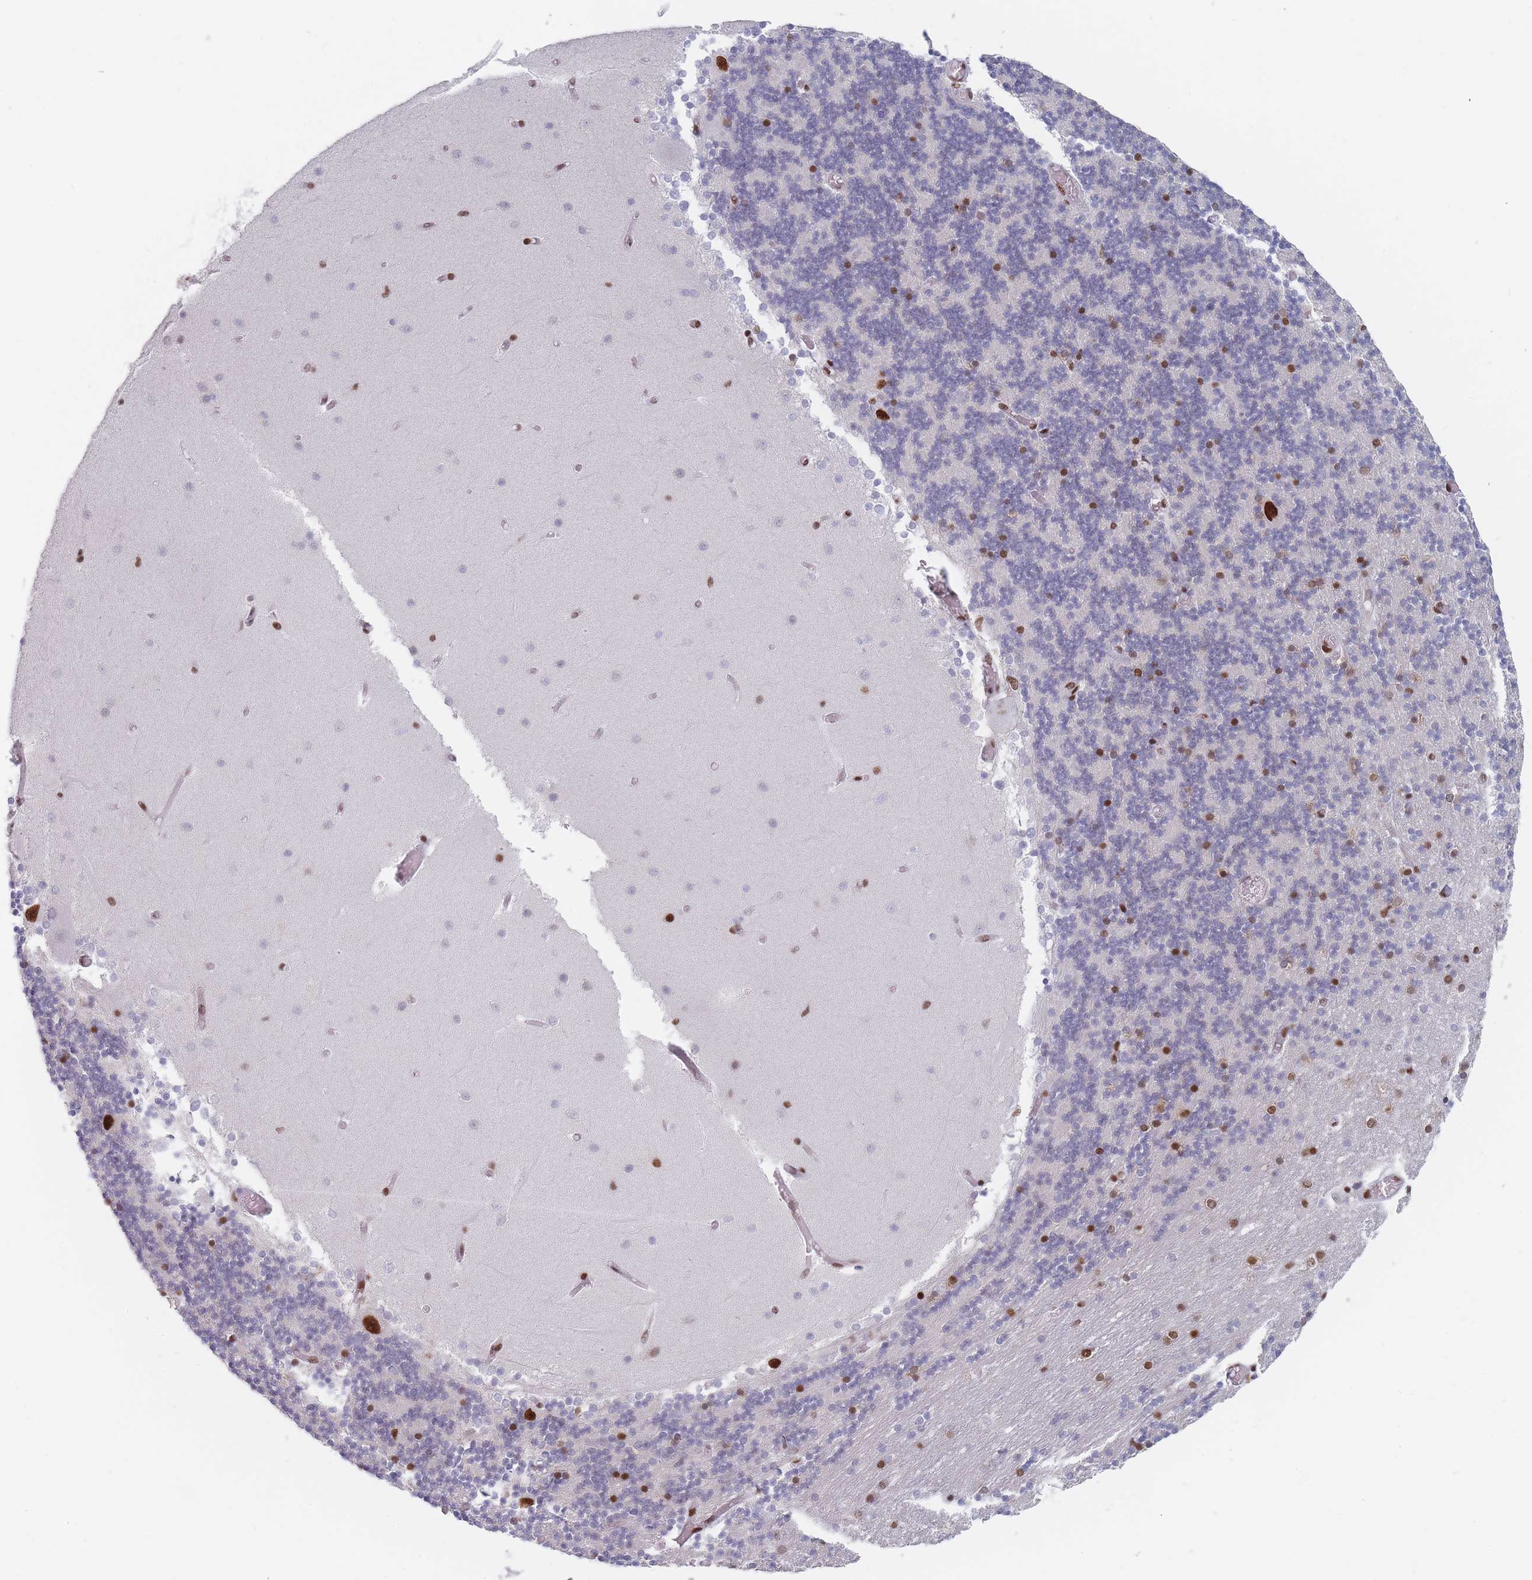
{"staining": {"intensity": "moderate", "quantity": "25%-75%", "location": "nuclear"}, "tissue": "cerebellum", "cell_type": "Cells in granular layer", "image_type": "normal", "snomed": [{"axis": "morphology", "description": "Normal tissue, NOS"}, {"axis": "topography", "description": "Cerebellum"}], "caption": "Cerebellum stained with DAB IHC reveals medium levels of moderate nuclear staining in about 25%-75% of cells in granular layer. (DAB (3,3'-diaminobenzidine) IHC with brightfield microscopy, high magnification).", "gene": "SAFB2", "patient": {"sex": "female", "age": 28}}